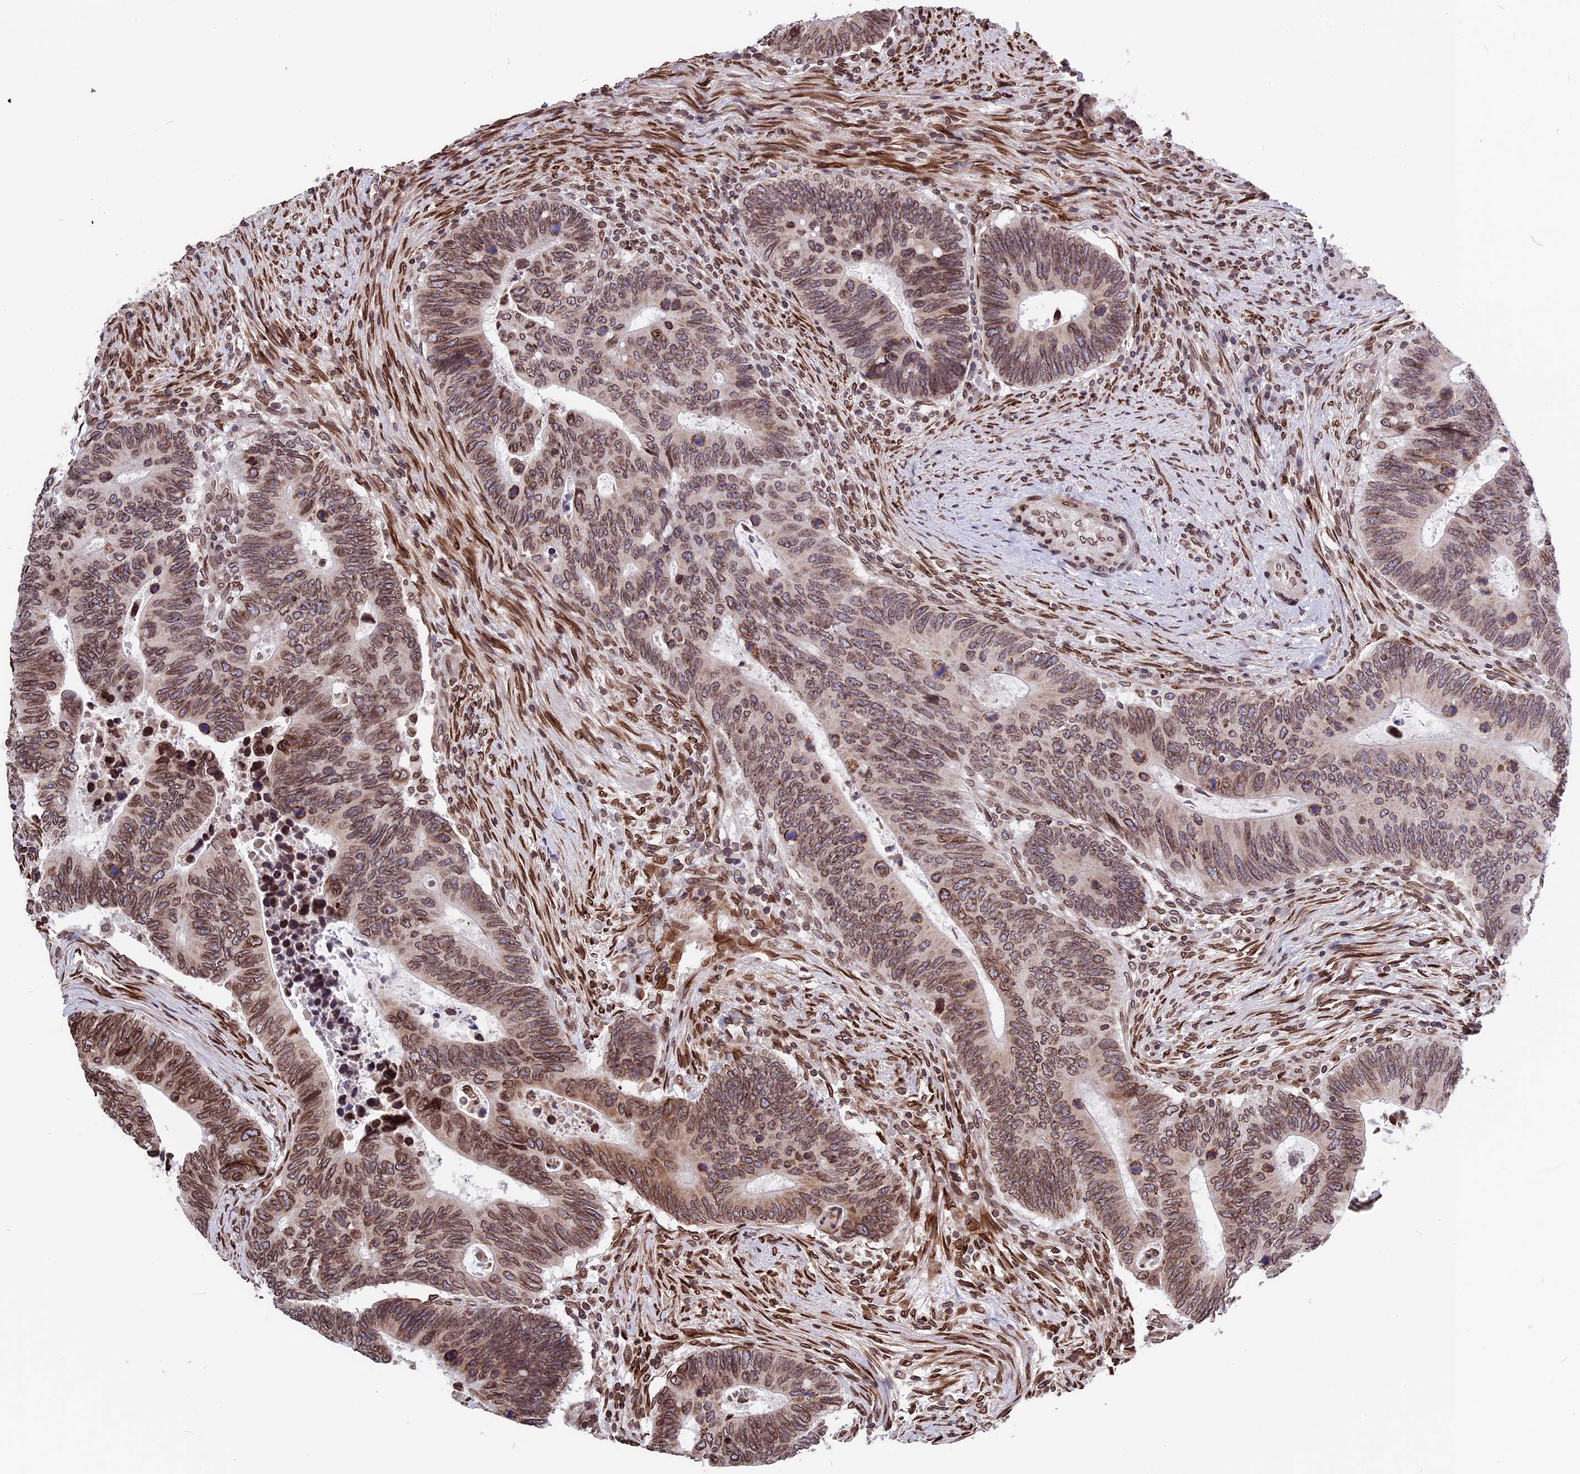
{"staining": {"intensity": "moderate", "quantity": ">75%", "location": "cytoplasmic/membranous,nuclear"}, "tissue": "colorectal cancer", "cell_type": "Tumor cells", "image_type": "cancer", "snomed": [{"axis": "morphology", "description": "Adenocarcinoma, NOS"}, {"axis": "topography", "description": "Colon"}], "caption": "The histopathology image demonstrates a brown stain indicating the presence of a protein in the cytoplasmic/membranous and nuclear of tumor cells in colorectal cancer (adenocarcinoma).", "gene": "PTCHD4", "patient": {"sex": "male", "age": 87}}